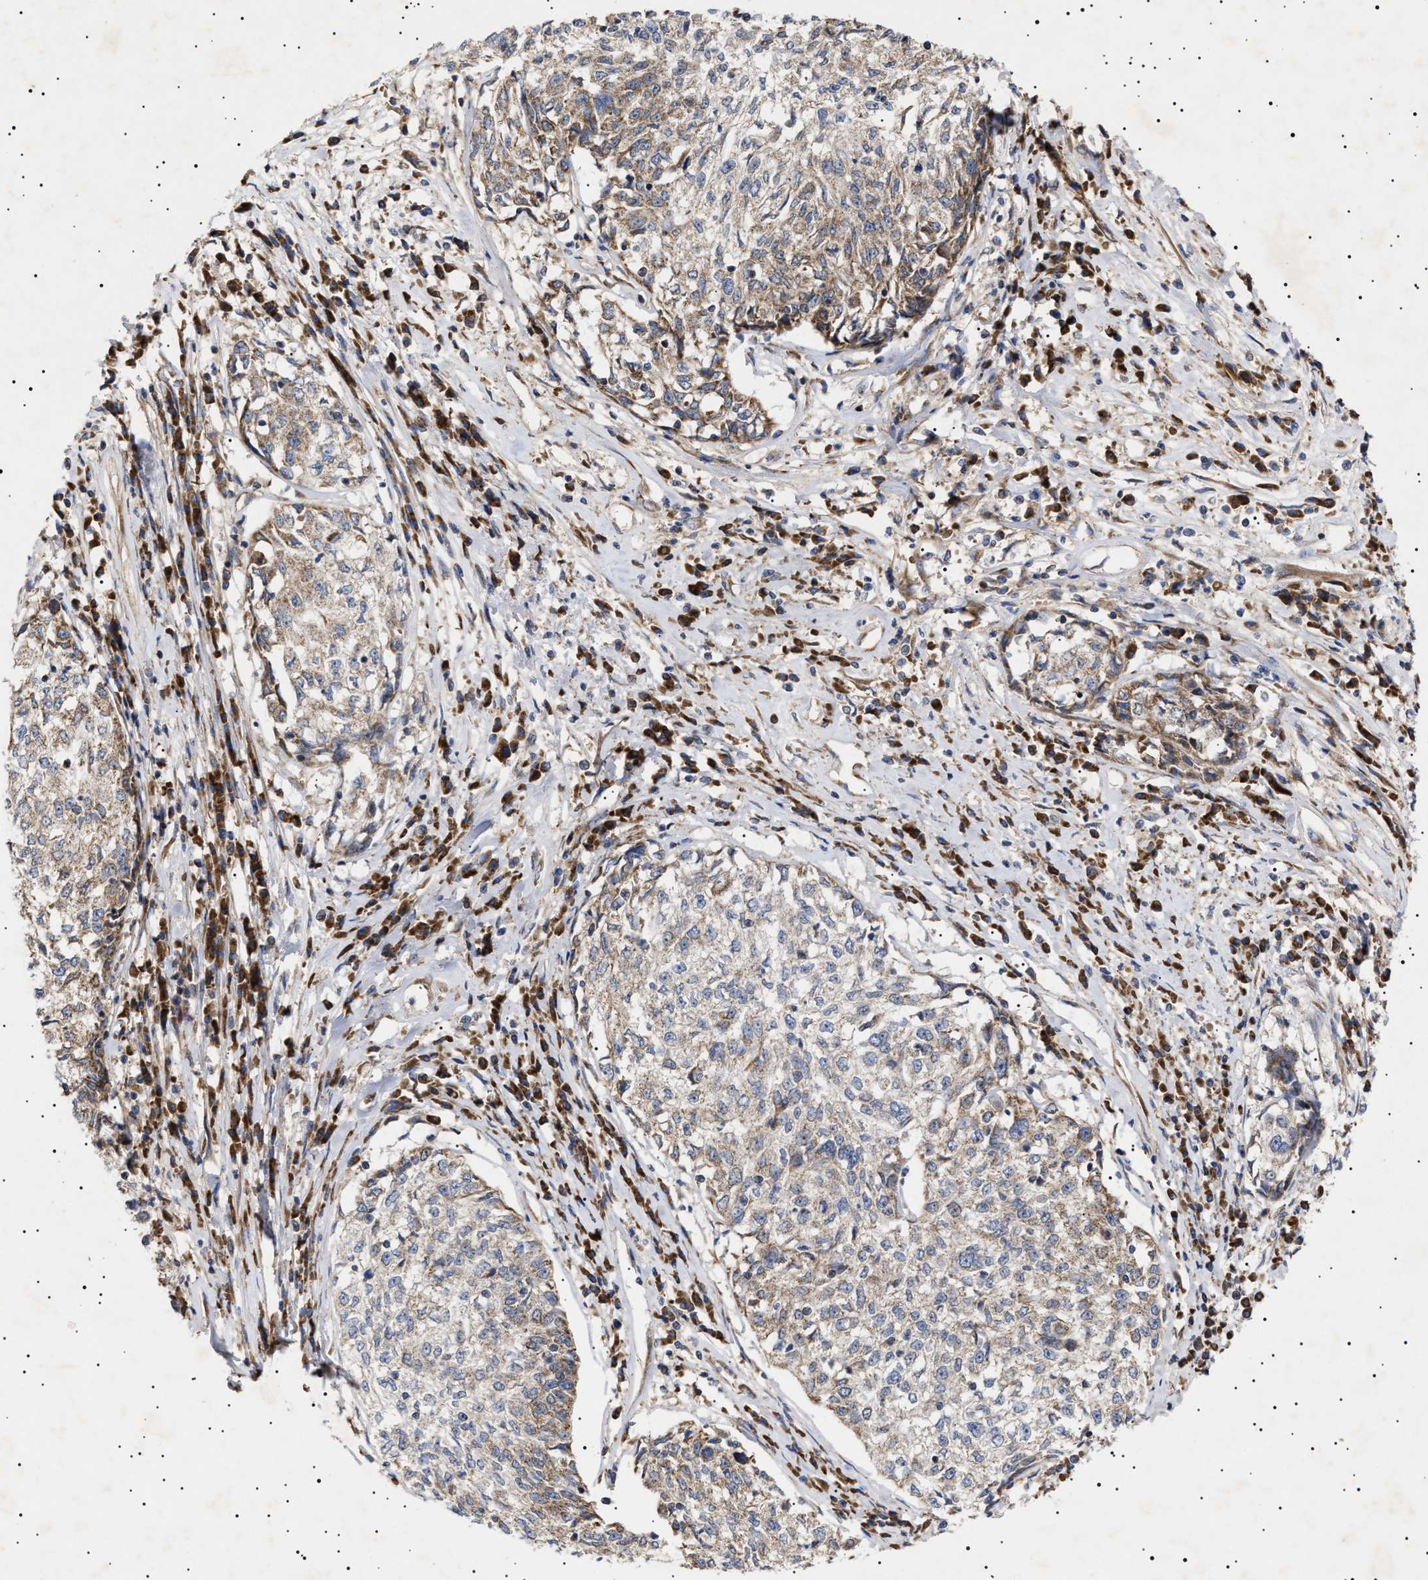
{"staining": {"intensity": "moderate", "quantity": "25%-75%", "location": "cytoplasmic/membranous"}, "tissue": "cervical cancer", "cell_type": "Tumor cells", "image_type": "cancer", "snomed": [{"axis": "morphology", "description": "Squamous cell carcinoma, NOS"}, {"axis": "topography", "description": "Cervix"}], "caption": "An immunohistochemistry (IHC) histopathology image of neoplastic tissue is shown. Protein staining in brown highlights moderate cytoplasmic/membranous positivity in cervical cancer (squamous cell carcinoma) within tumor cells.", "gene": "MRPL10", "patient": {"sex": "female", "age": 57}}